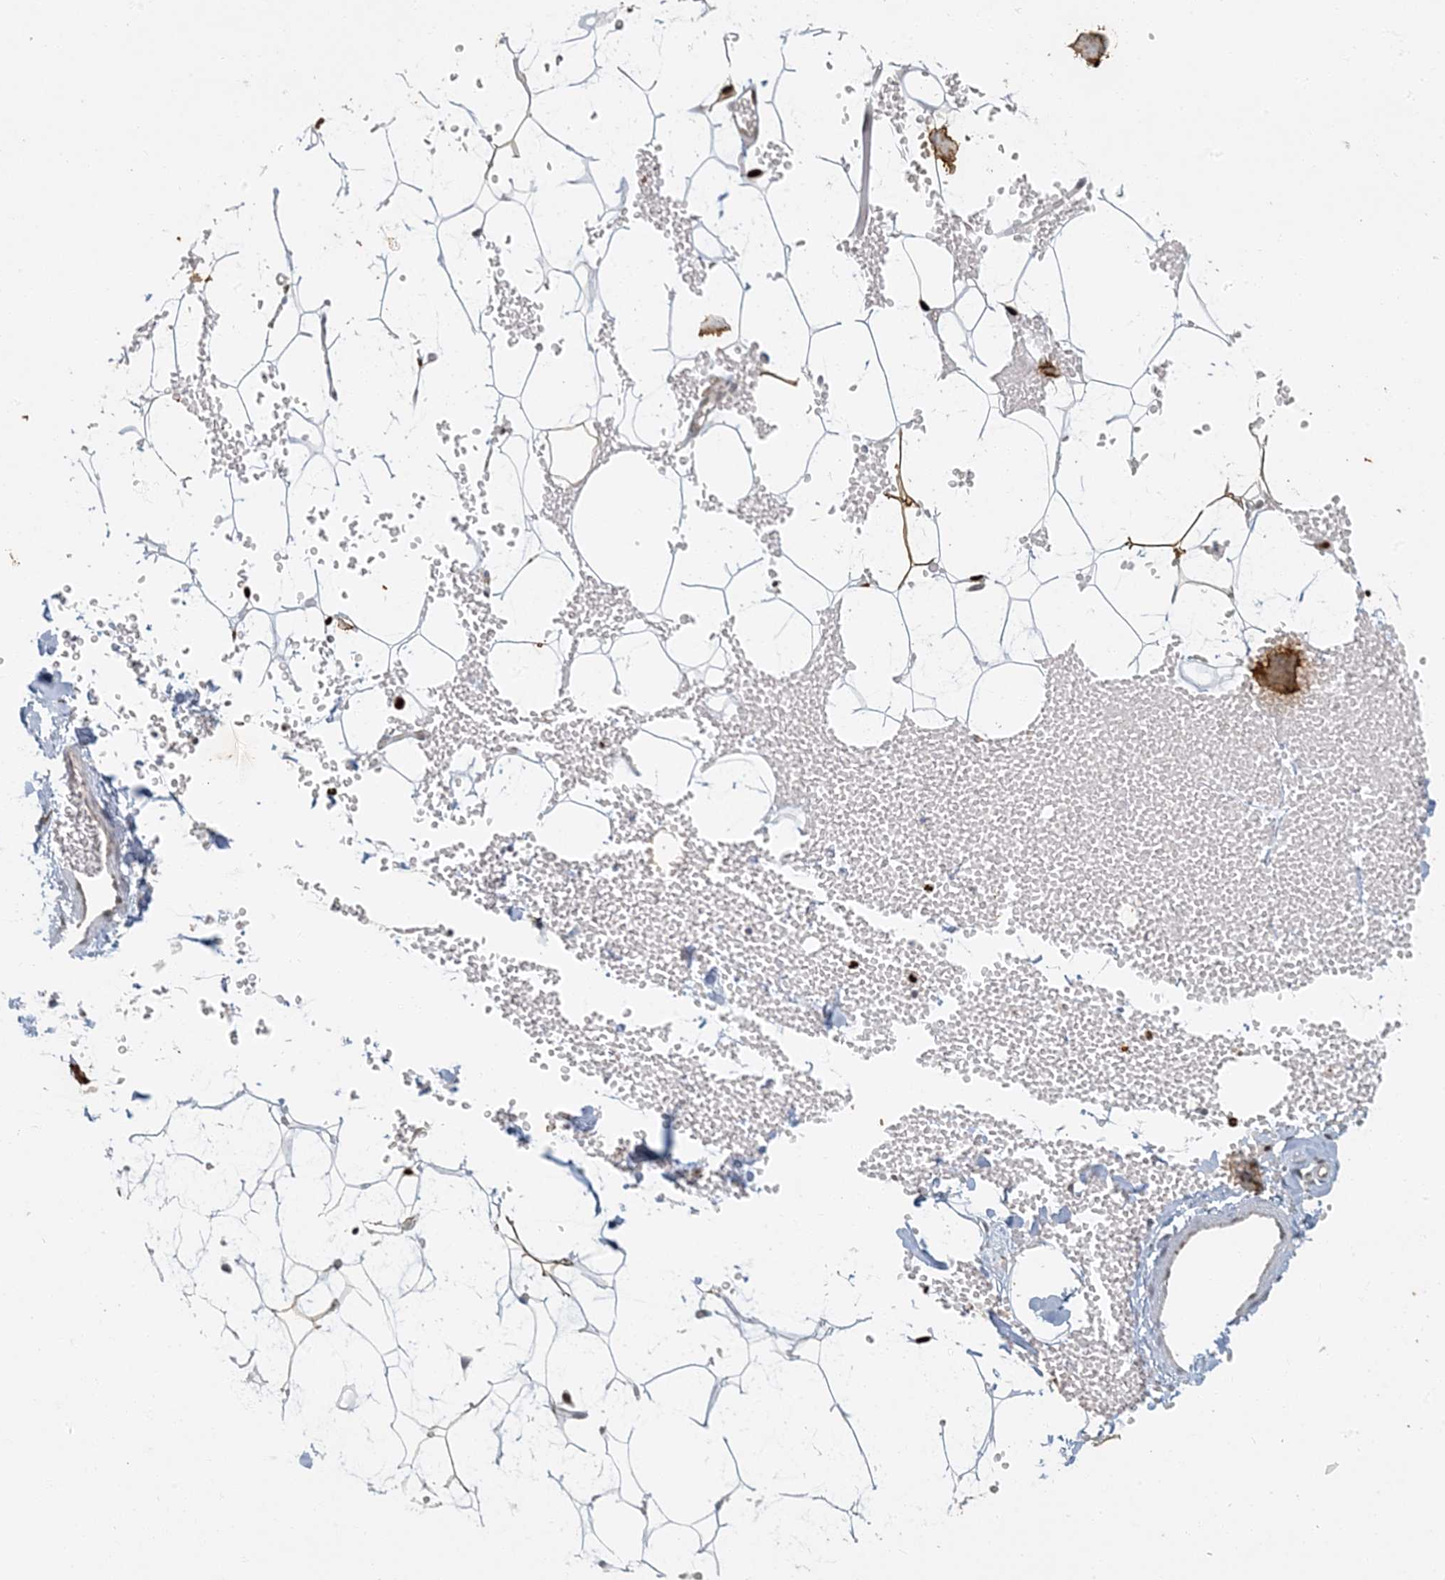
{"staining": {"intensity": "moderate", "quantity": "<25%", "location": "nuclear"}, "tissue": "adipose tissue", "cell_type": "Adipocytes", "image_type": "normal", "snomed": [{"axis": "morphology", "description": "Normal tissue, NOS"}, {"axis": "topography", "description": "Breast"}], "caption": "Immunohistochemical staining of normal human adipose tissue reveals moderate nuclear protein positivity in about <25% of adipocytes.", "gene": "AK9", "patient": {"sex": "female", "age": 23}}